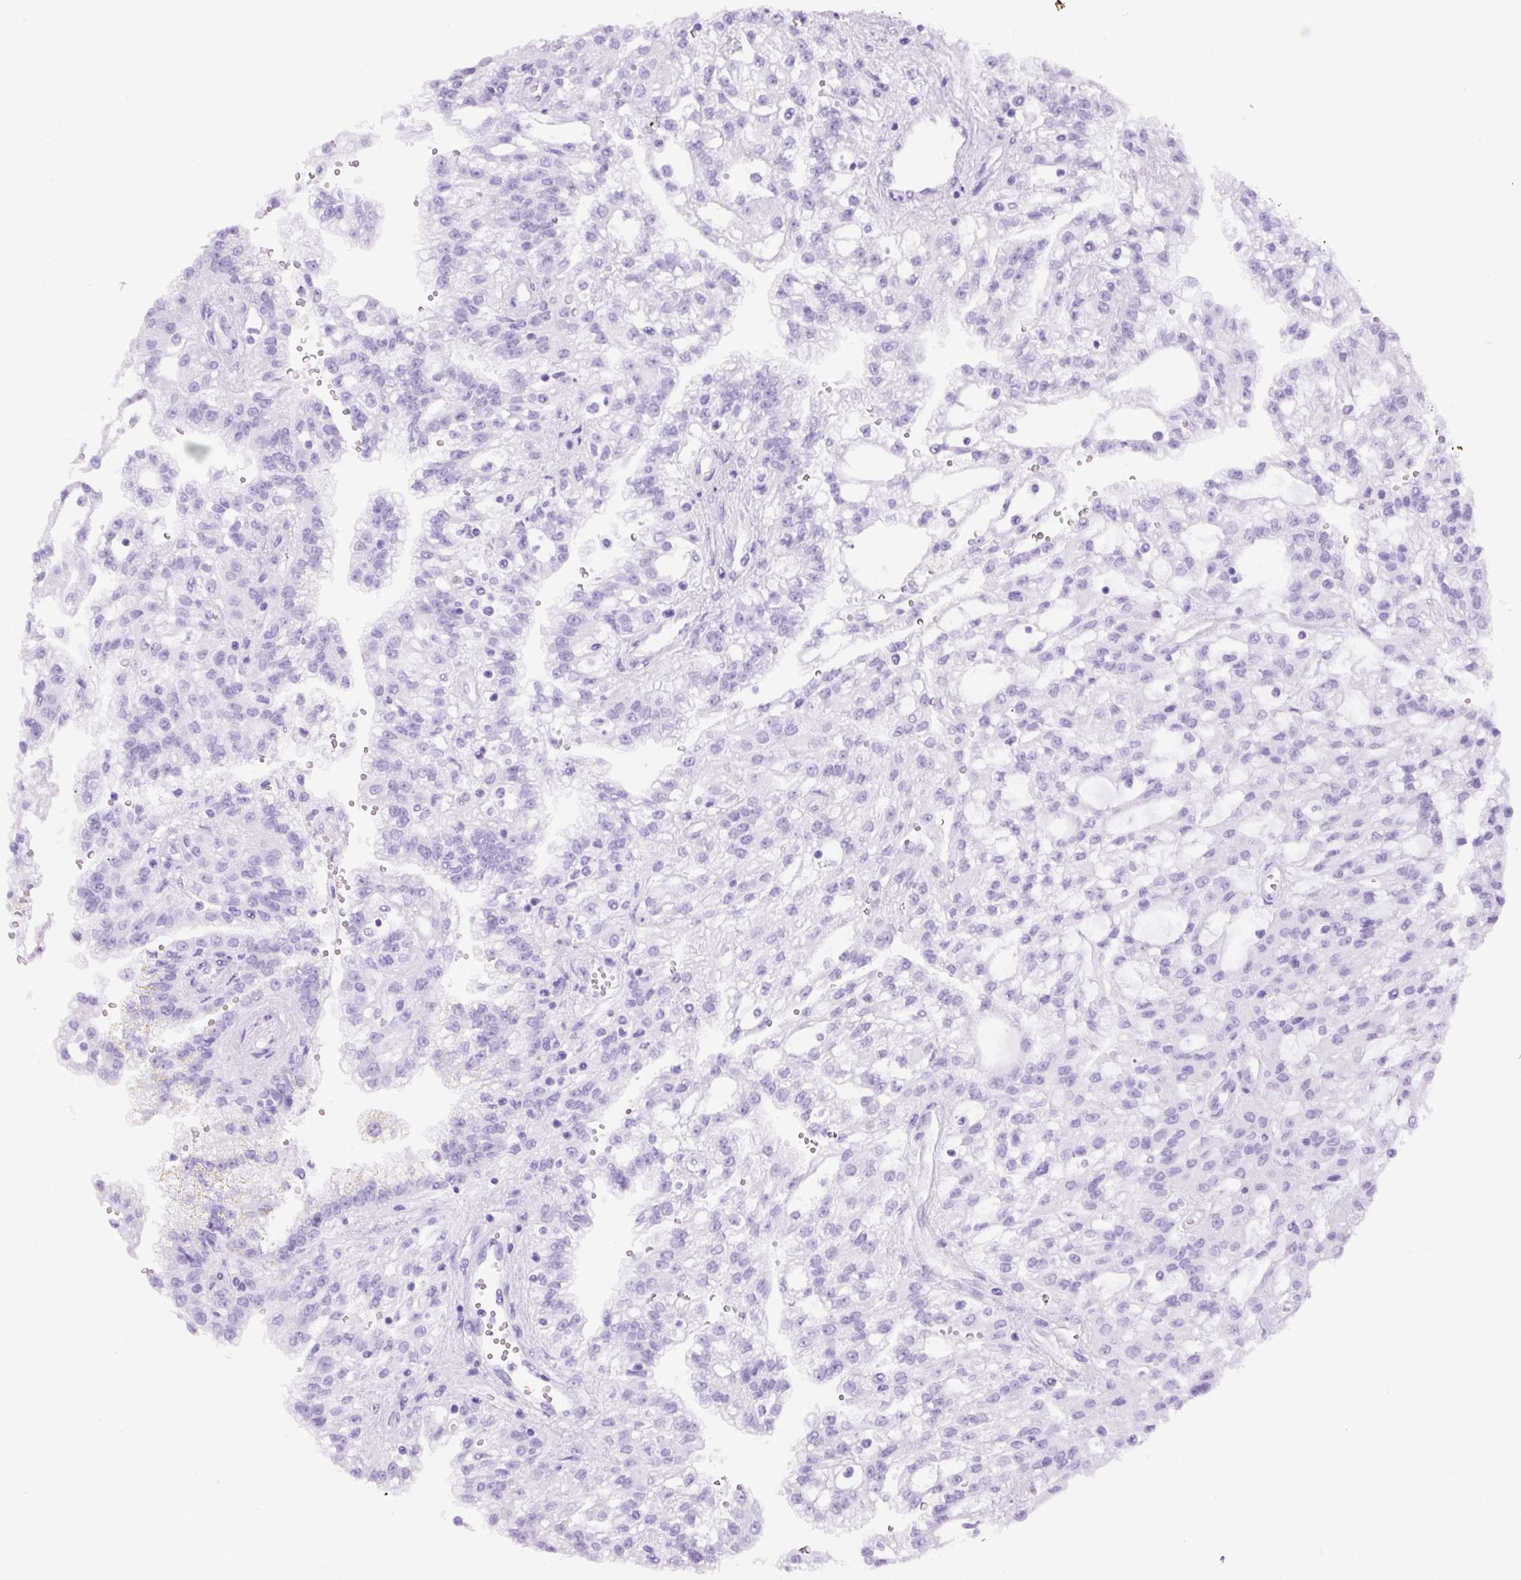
{"staining": {"intensity": "negative", "quantity": "none", "location": "none"}, "tissue": "renal cancer", "cell_type": "Tumor cells", "image_type": "cancer", "snomed": [{"axis": "morphology", "description": "Adenocarcinoma, NOS"}, {"axis": "topography", "description": "Kidney"}], "caption": "This is an immunohistochemistry image of renal cancer. There is no positivity in tumor cells.", "gene": "RHBDD2", "patient": {"sex": "male", "age": 63}}